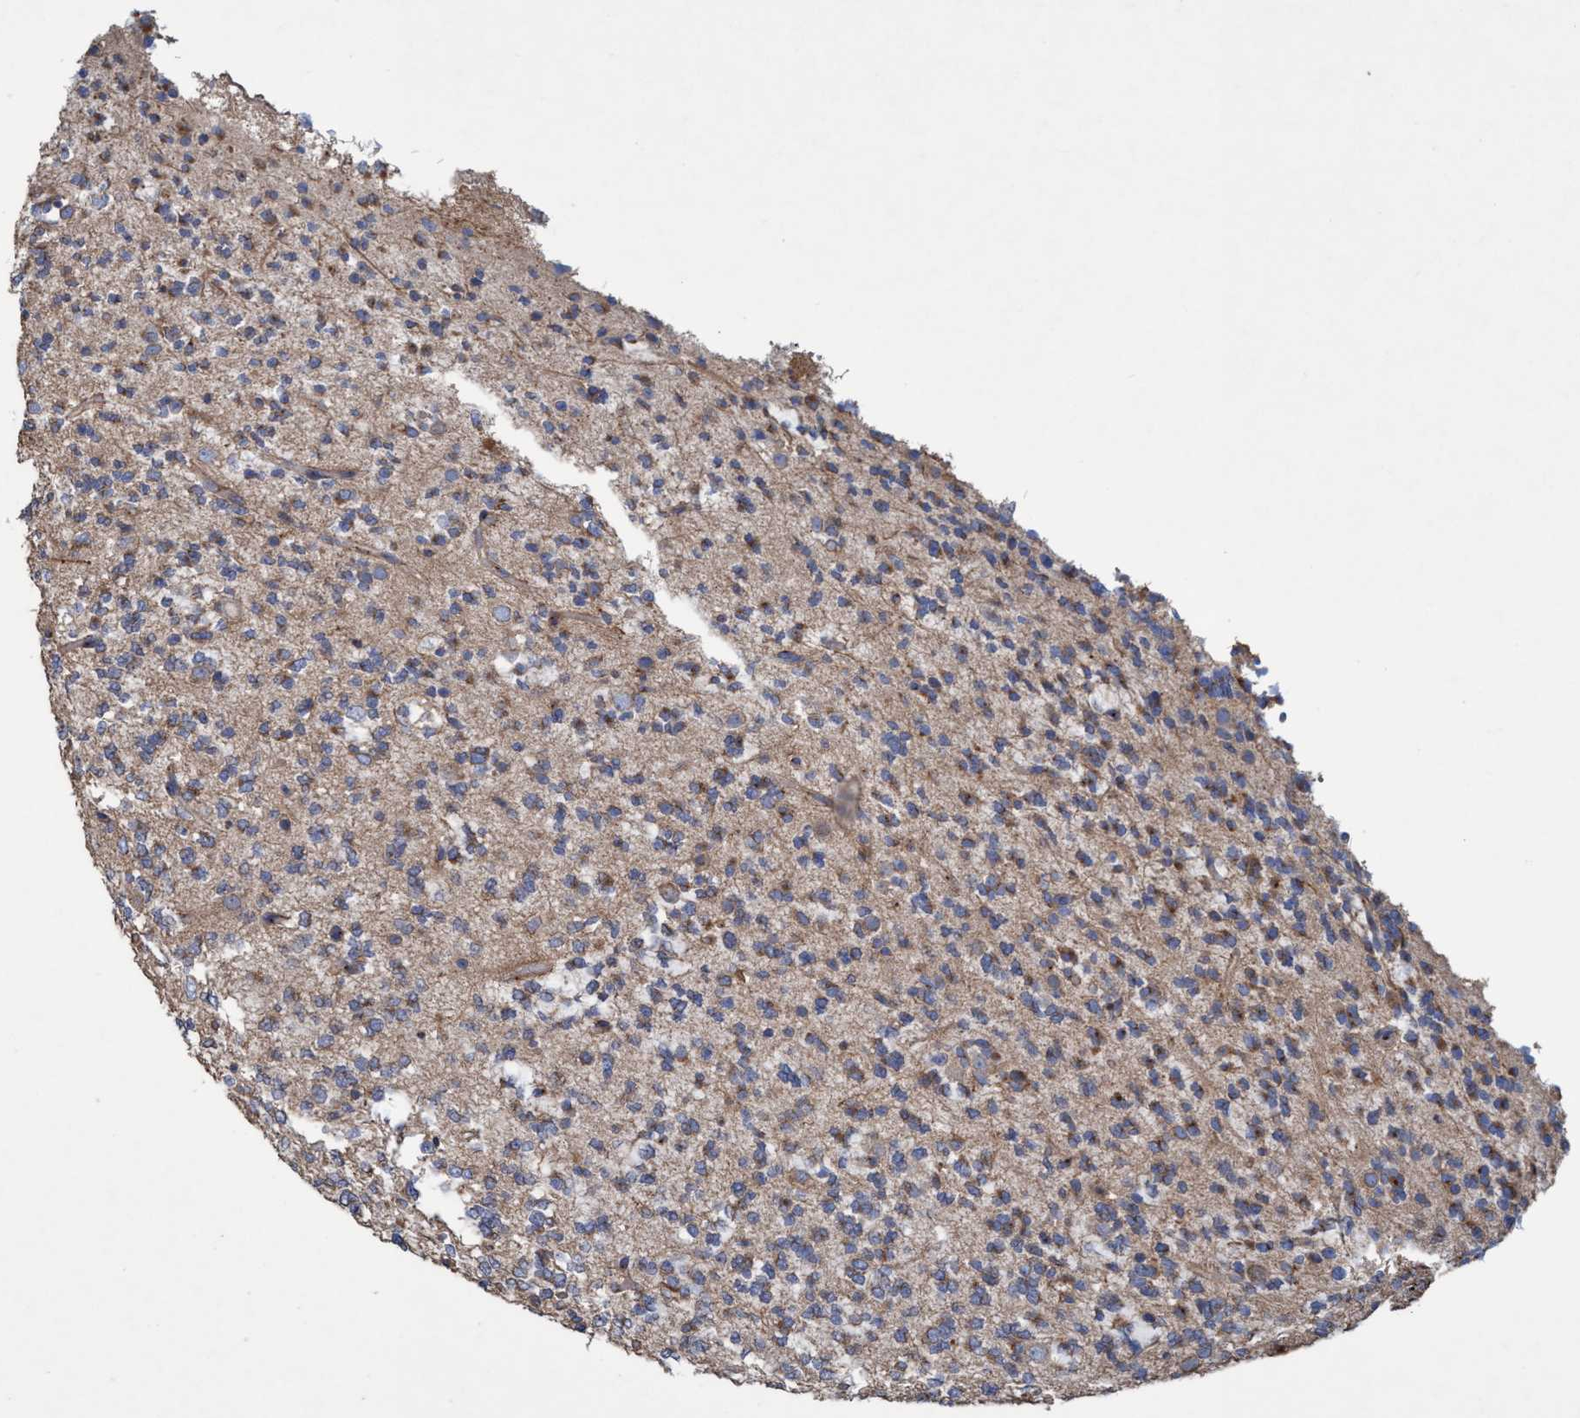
{"staining": {"intensity": "moderate", "quantity": ">75%", "location": "cytoplasmic/membranous"}, "tissue": "glioma", "cell_type": "Tumor cells", "image_type": "cancer", "snomed": [{"axis": "morphology", "description": "Glioma, malignant, Low grade"}, {"axis": "topography", "description": "Brain"}], "caption": "This image displays immunohistochemistry (IHC) staining of human glioma, with medium moderate cytoplasmic/membranous expression in about >75% of tumor cells.", "gene": "BICD2", "patient": {"sex": "male", "age": 38}}